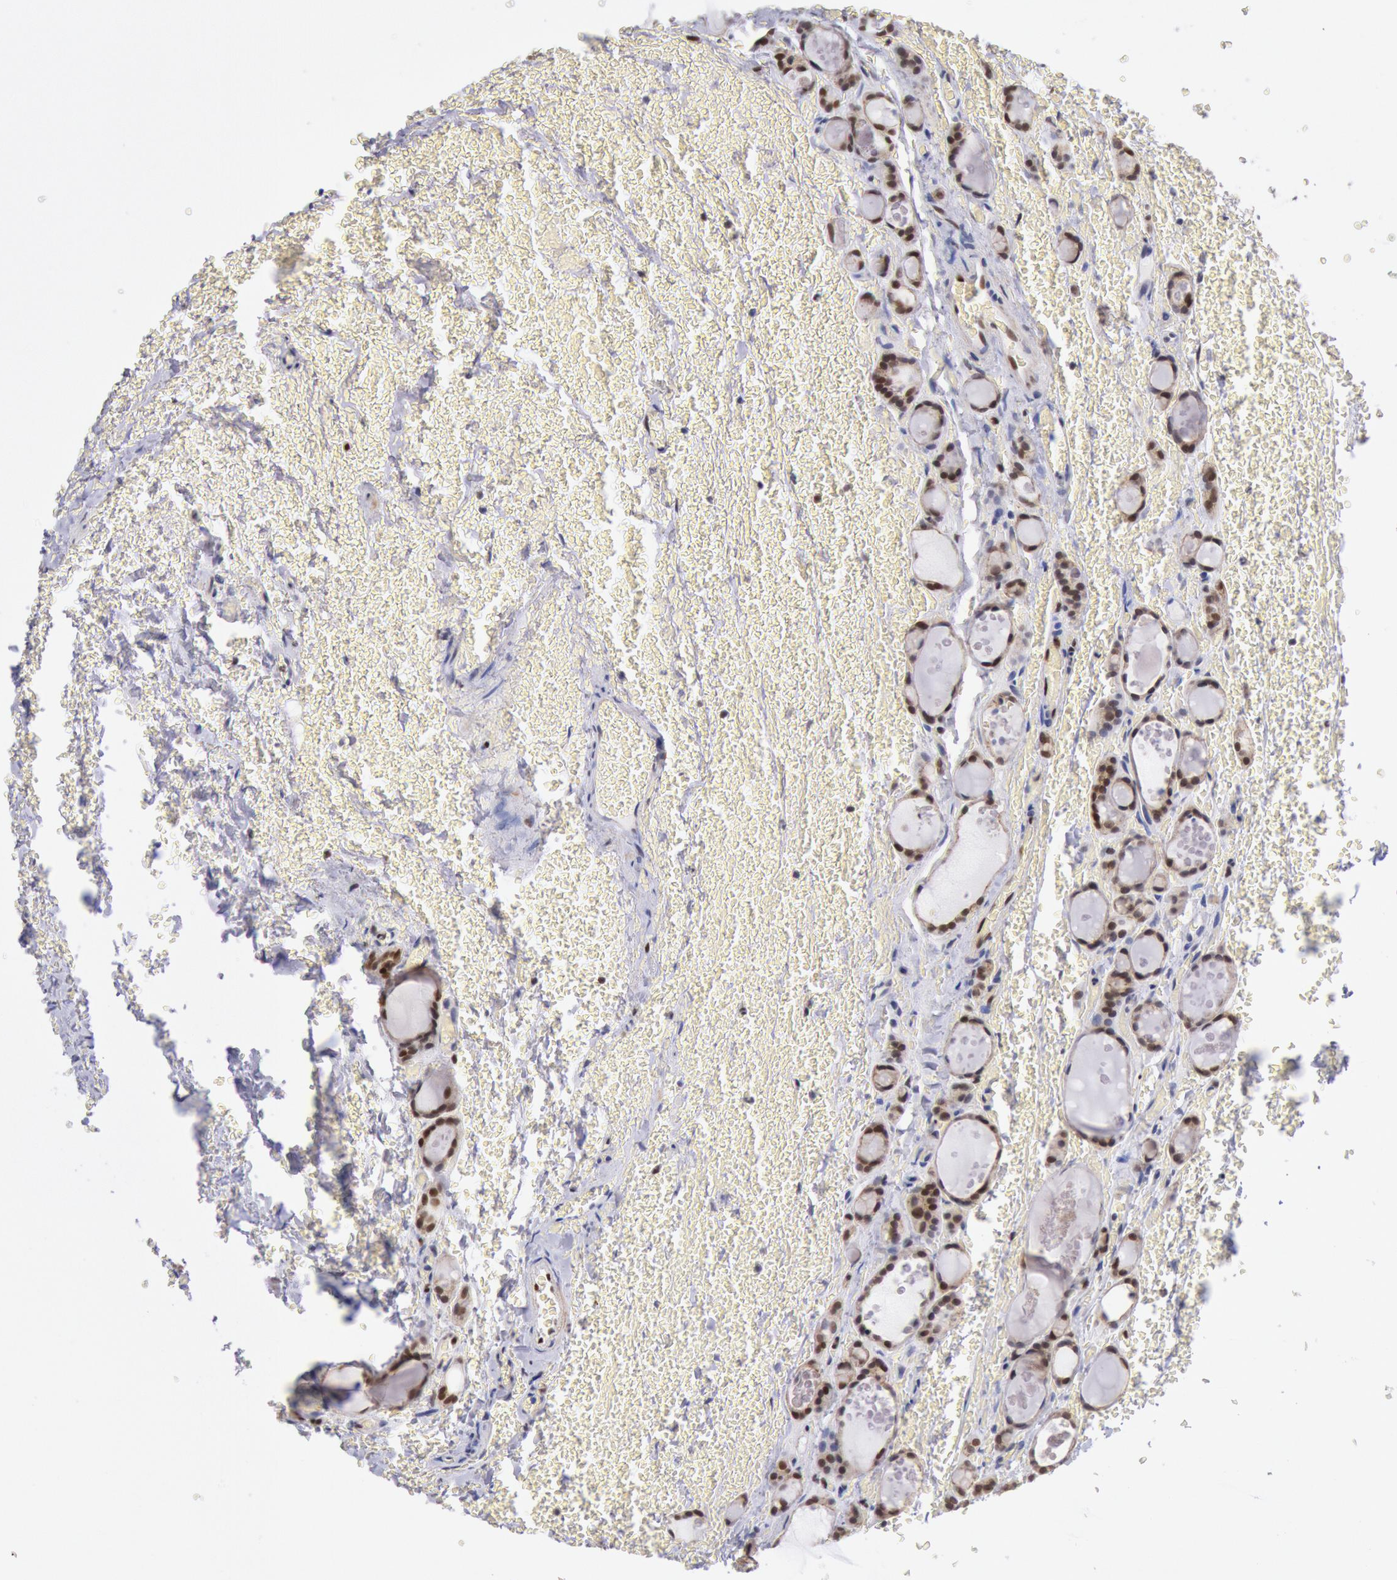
{"staining": {"intensity": "moderate", "quantity": ">75%", "location": "cytoplasmic/membranous"}, "tissue": "thyroid cancer", "cell_type": "Tumor cells", "image_type": "cancer", "snomed": [{"axis": "morphology", "description": "Follicular adenoma carcinoma, NOS"}, {"axis": "topography", "description": "Thyroid gland"}], "caption": "IHC of thyroid cancer (follicular adenoma carcinoma) shows medium levels of moderate cytoplasmic/membranous staining in about >75% of tumor cells.", "gene": "RPS6KA5", "patient": {"sex": "female", "age": 71}}